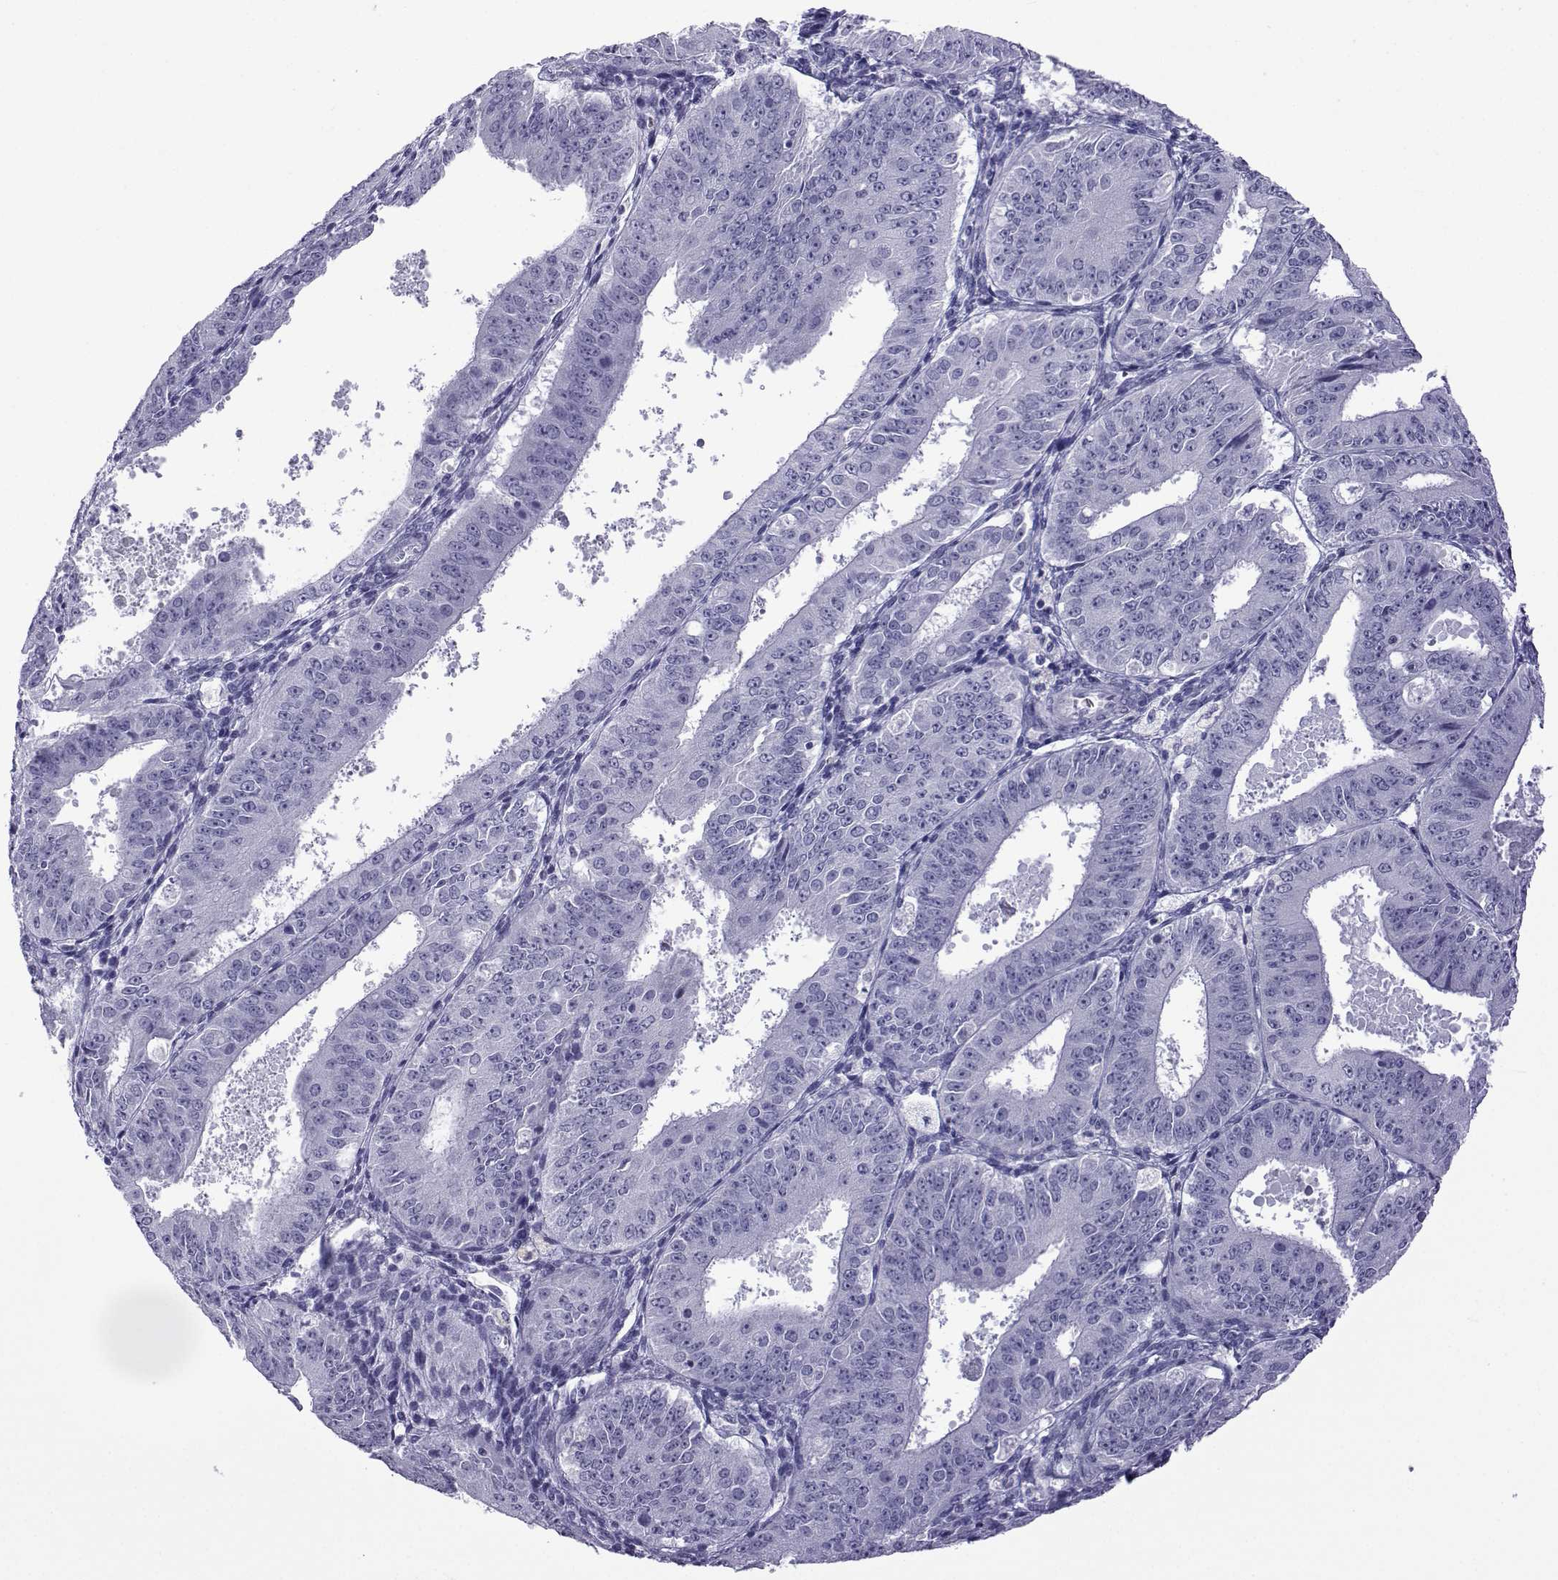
{"staining": {"intensity": "negative", "quantity": "none", "location": "none"}, "tissue": "ovarian cancer", "cell_type": "Tumor cells", "image_type": "cancer", "snomed": [{"axis": "morphology", "description": "Carcinoma, endometroid"}, {"axis": "topography", "description": "Ovary"}], "caption": "An image of human ovarian cancer is negative for staining in tumor cells. (DAB immunohistochemistry visualized using brightfield microscopy, high magnification).", "gene": "ACTL7A", "patient": {"sex": "female", "age": 42}}